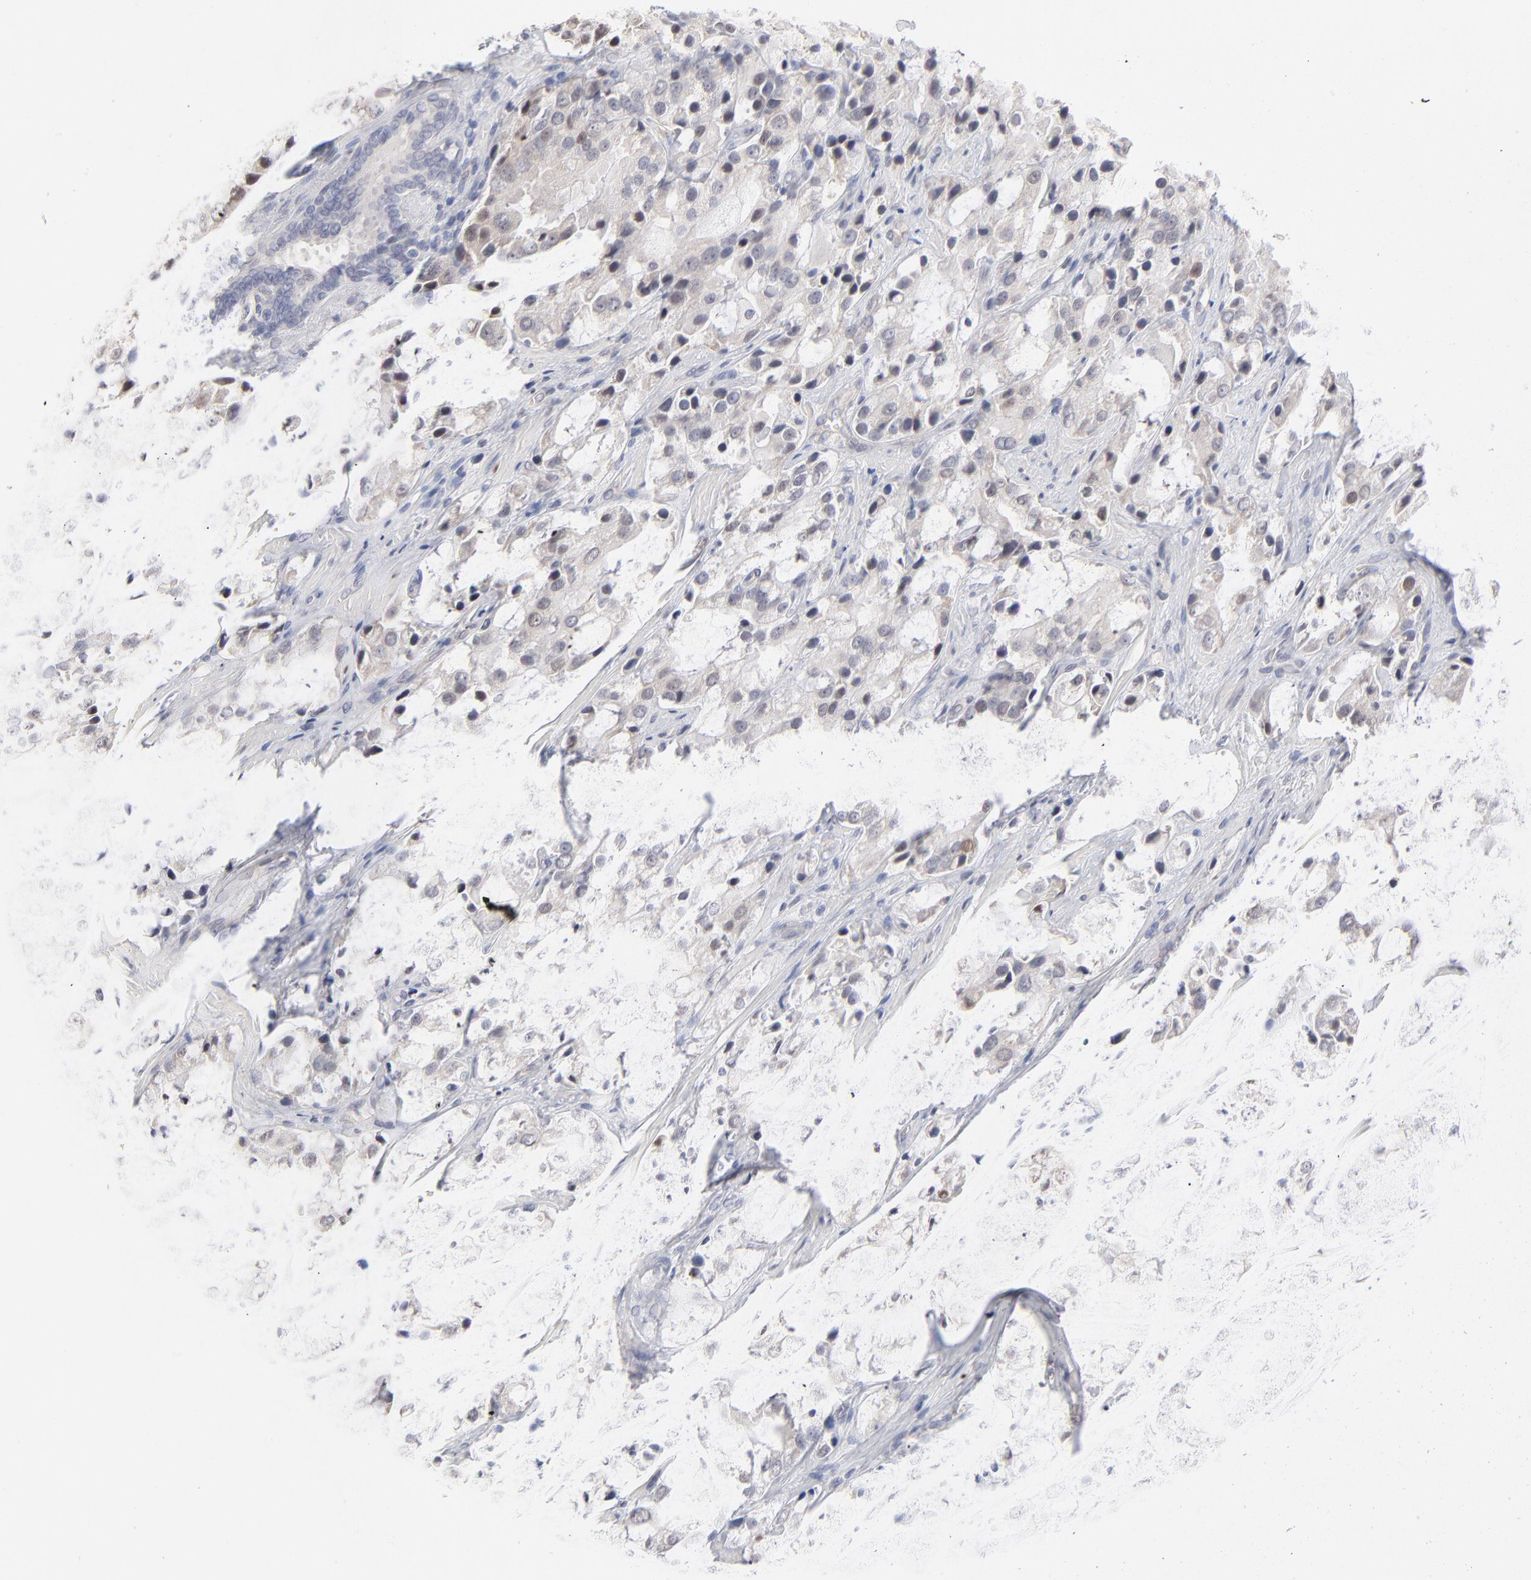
{"staining": {"intensity": "weak", "quantity": "<25%", "location": "cytoplasmic/membranous,nuclear"}, "tissue": "prostate cancer", "cell_type": "Tumor cells", "image_type": "cancer", "snomed": [{"axis": "morphology", "description": "Adenocarcinoma, High grade"}, {"axis": "topography", "description": "Prostate"}], "caption": "Image shows no protein expression in tumor cells of prostate high-grade adenocarcinoma tissue.", "gene": "RBM3", "patient": {"sex": "male", "age": 70}}